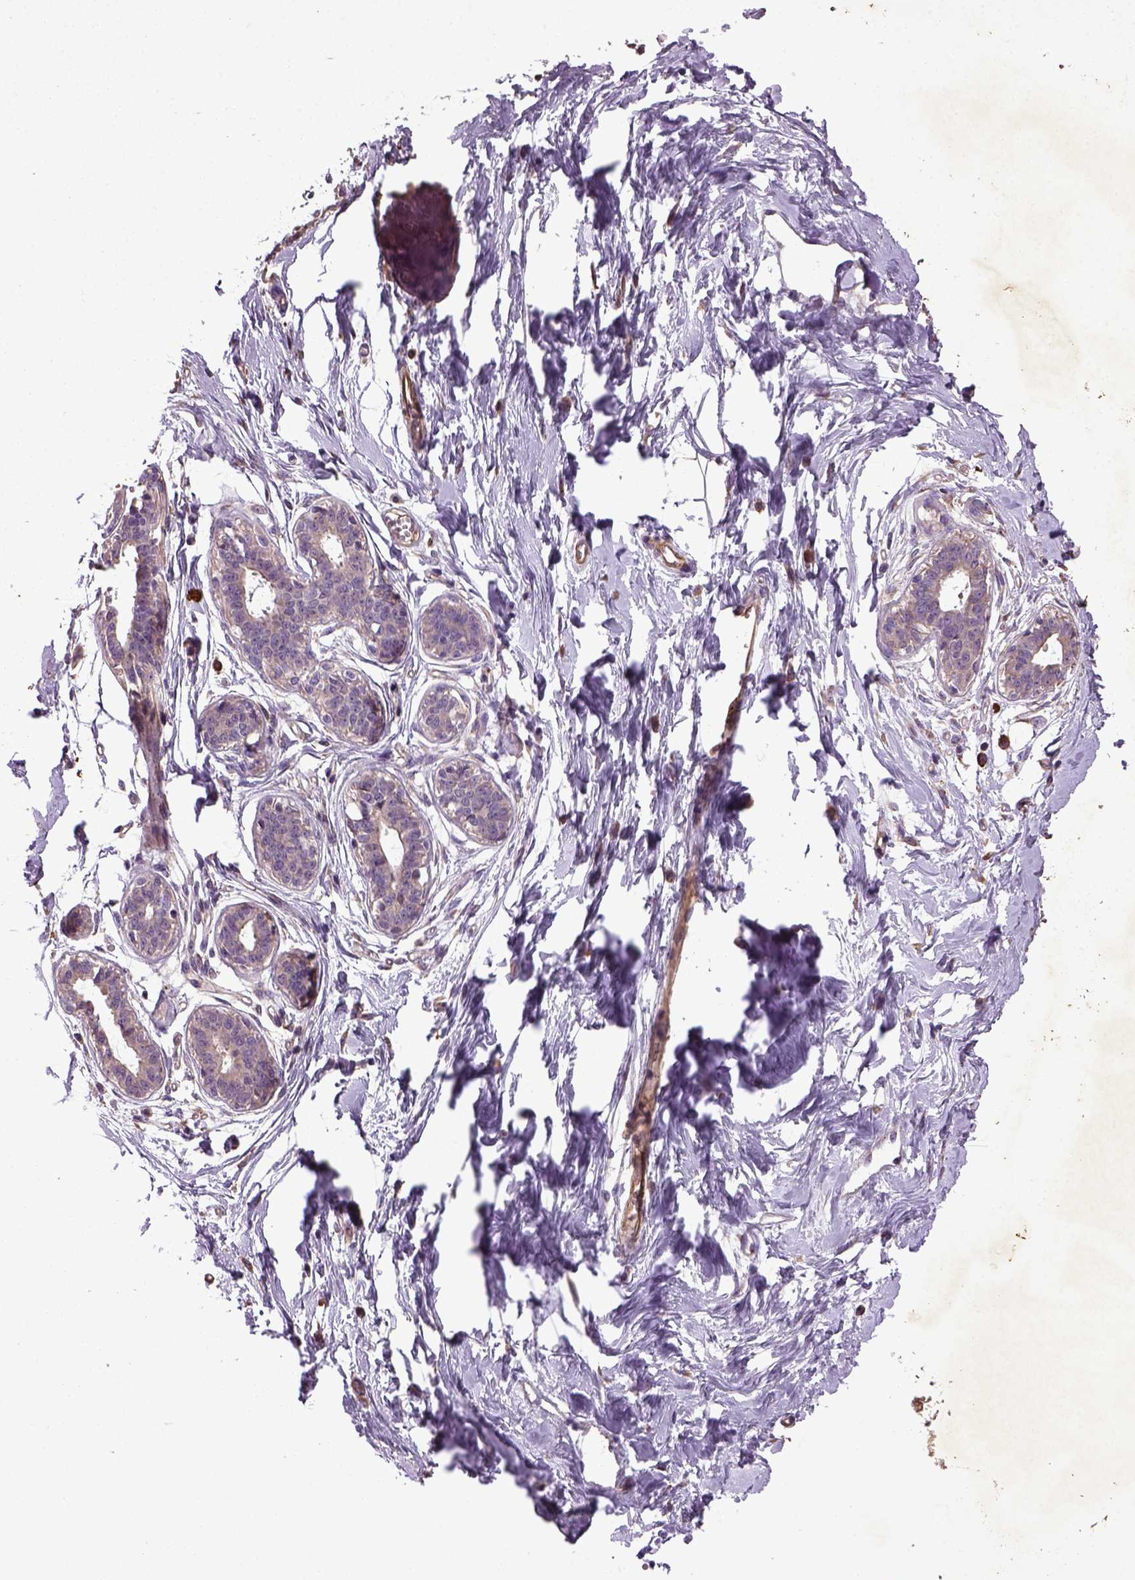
{"staining": {"intensity": "negative", "quantity": "none", "location": "none"}, "tissue": "breast", "cell_type": "Adipocytes", "image_type": "normal", "snomed": [{"axis": "morphology", "description": "Normal tissue, NOS"}, {"axis": "topography", "description": "Breast"}], "caption": "DAB immunohistochemical staining of benign breast displays no significant staining in adipocytes.", "gene": "TPRG1", "patient": {"sex": "female", "age": 45}}